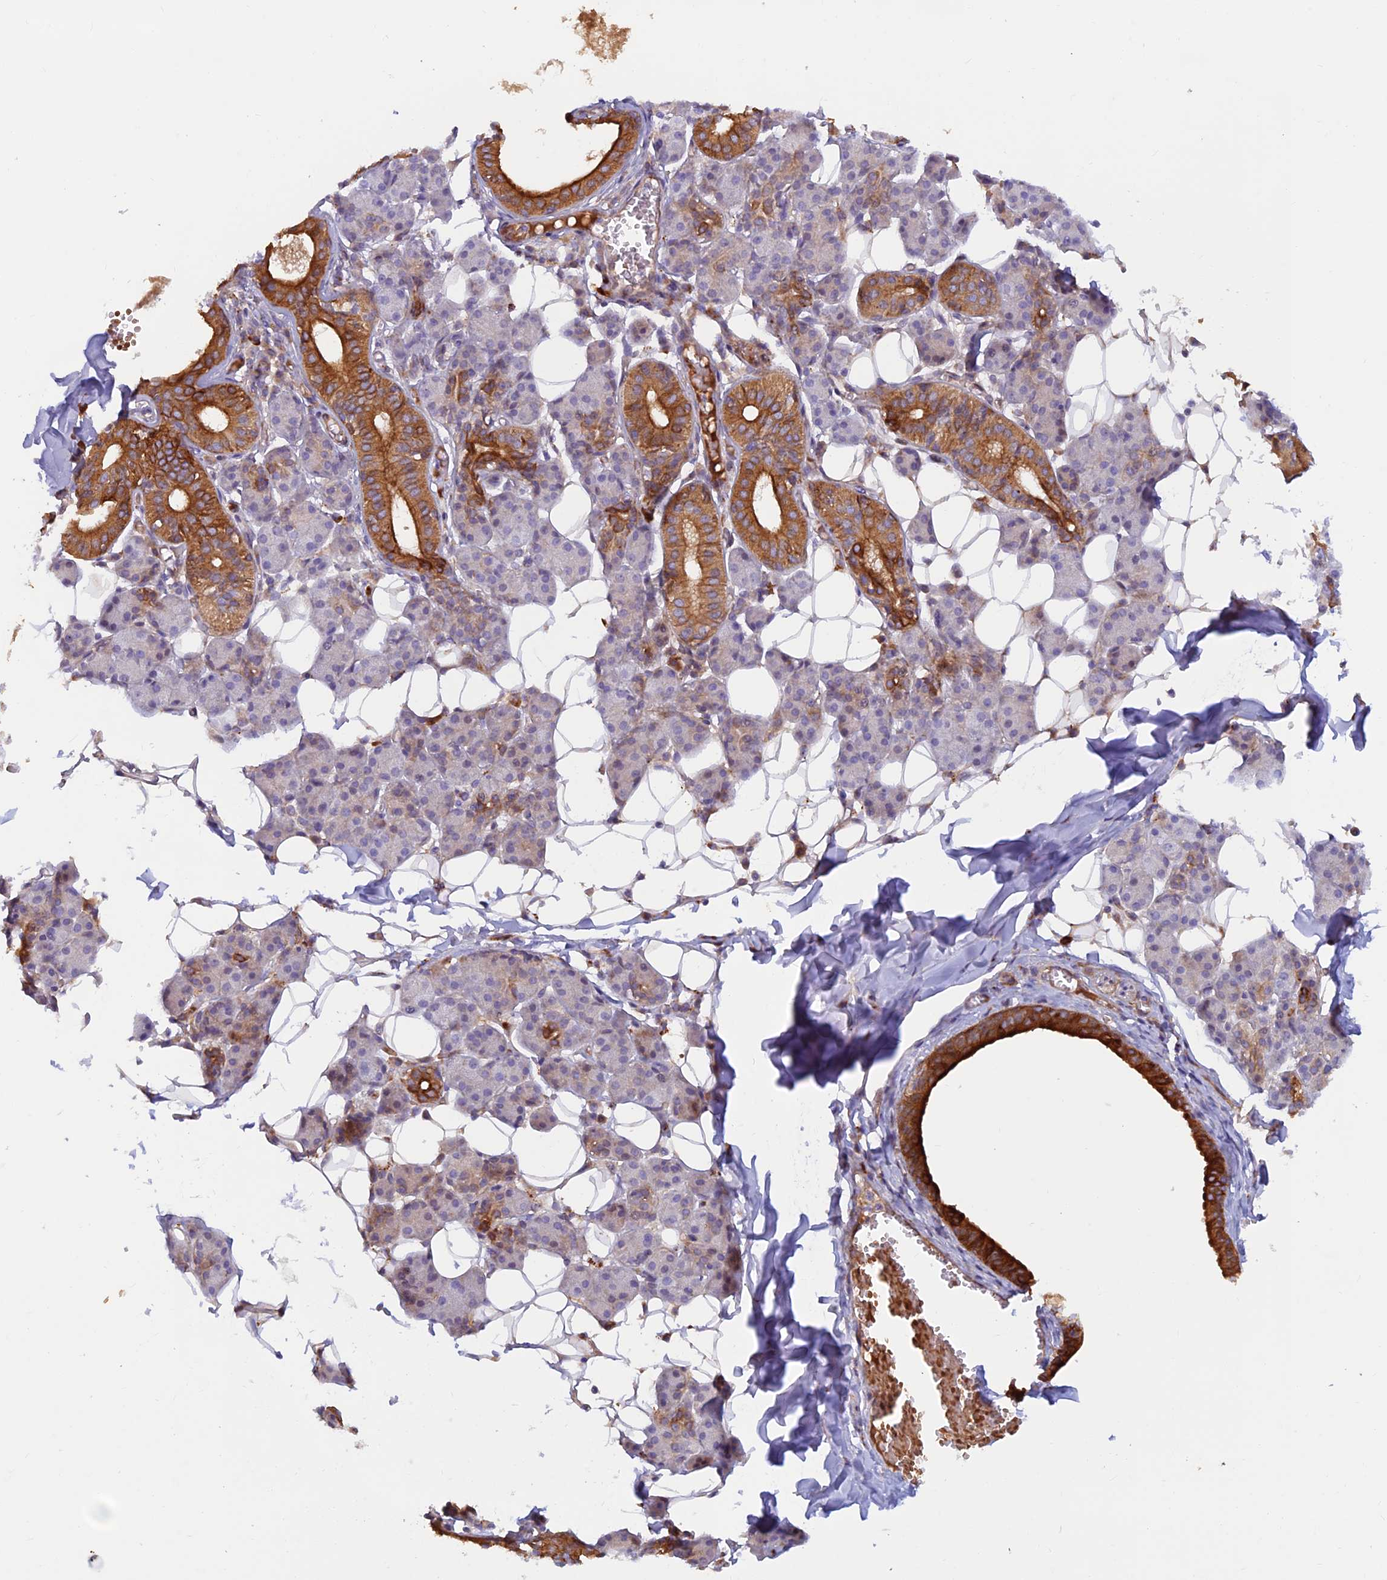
{"staining": {"intensity": "strong", "quantity": "25%-75%", "location": "cytoplasmic/membranous"}, "tissue": "salivary gland", "cell_type": "Glandular cells", "image_type": "normal", "snomed": [{"axis": "morphology", "description": "Normal tissue, NOS"}, {"axis": "topography", "description": "Salivary gland"}], "caption": "Immunohistochemistry micrograph of unremarkable human salivary gland stained for a protein (brown), which reveals high levels of strong cytoplasmic/membranous expression in about 25%-75% of glandular cells.", "gene": "GMCL1", "patient": {"sex": "female", "age": 33}}